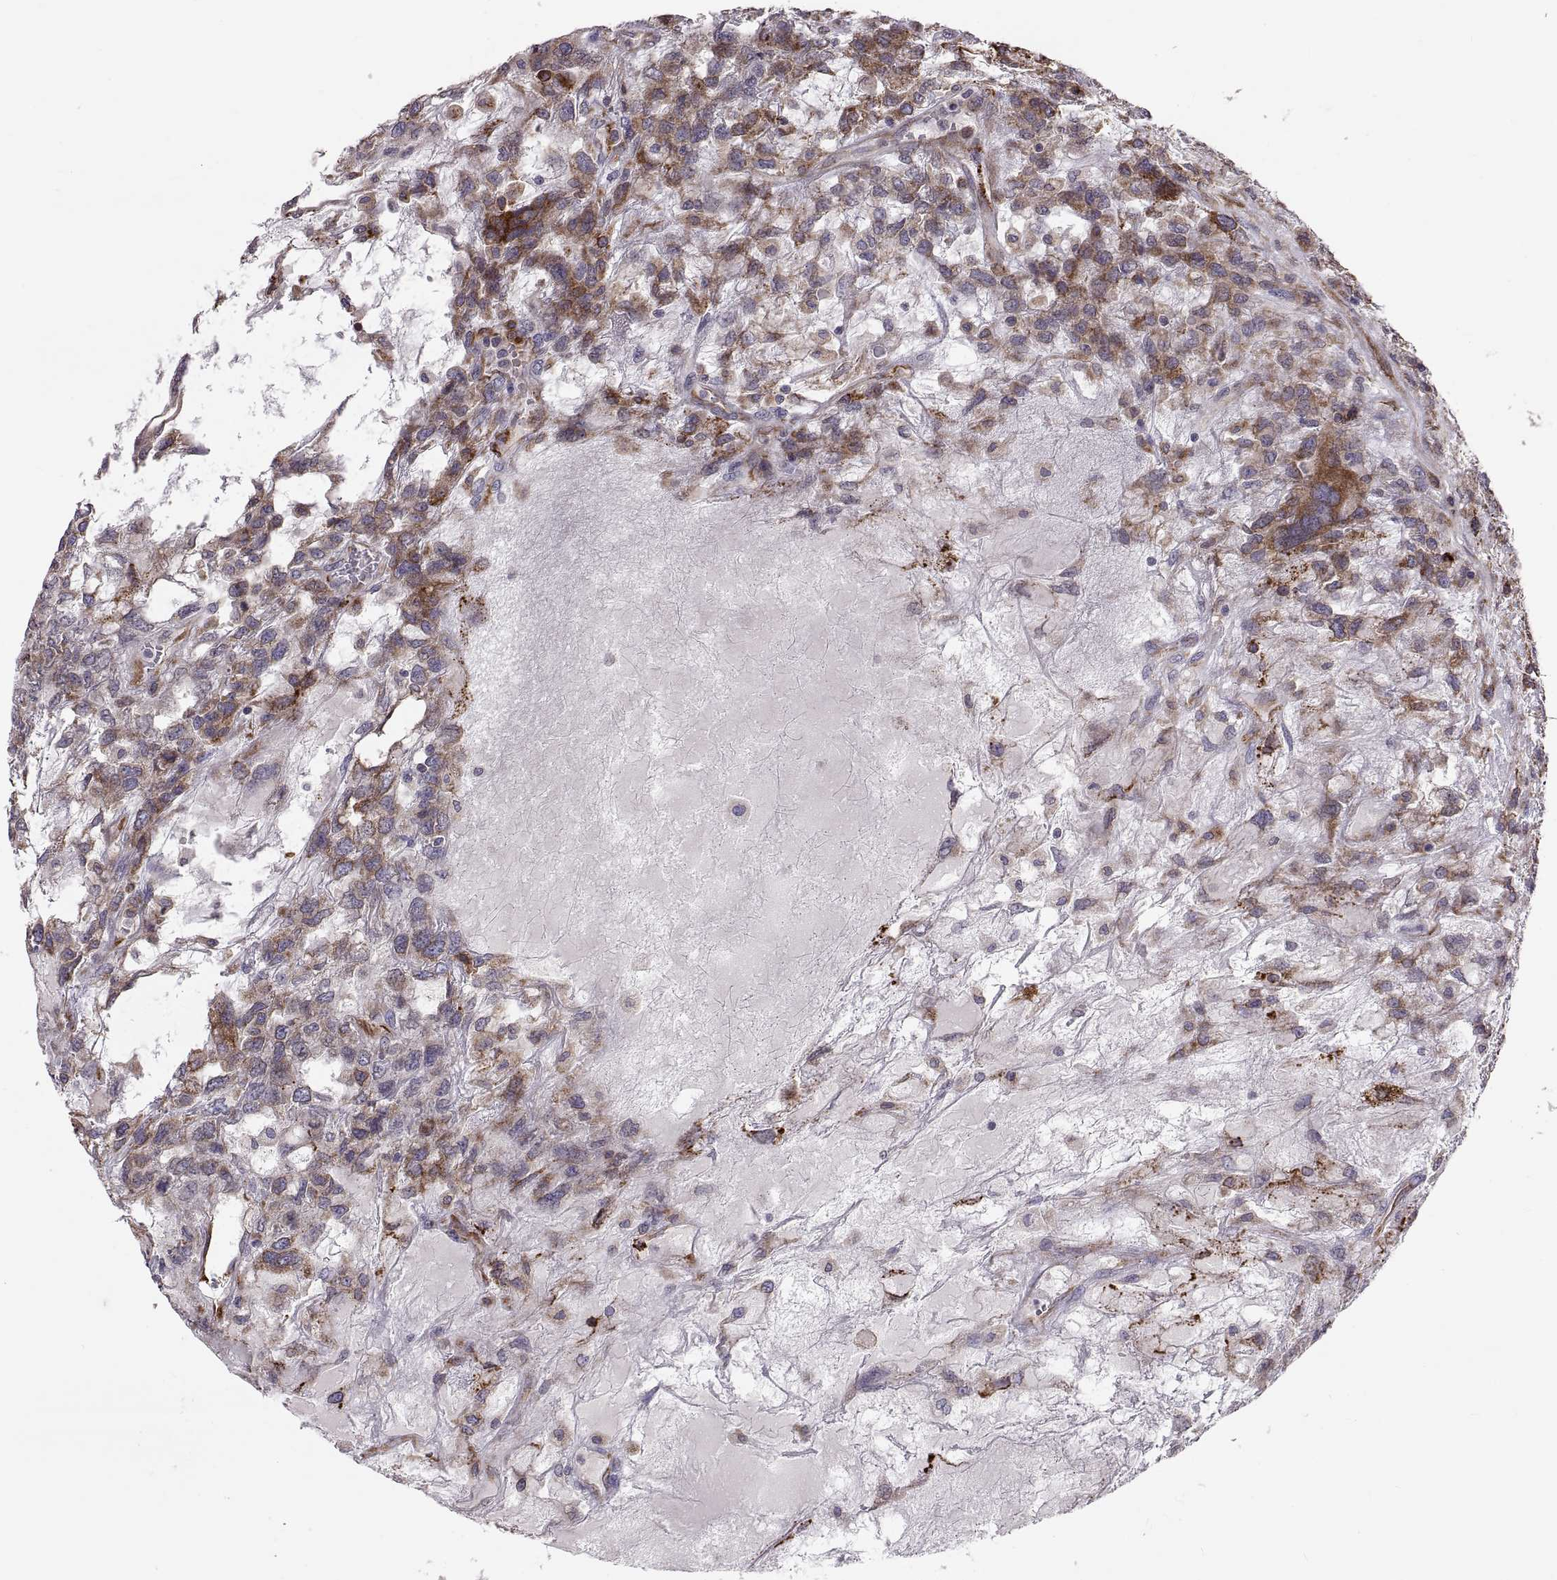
{"staining": {"intensity": "strong", "quantity": "25%-75%", "location": "cytoplasmic/membranous"}, "tissue": "testis cancer", "cell_type": "Tumor cells", "image_type": "cancer", "snomed": [{"axis": "morphology", "description": "Seminoma, NOS"}, {"axis": "topography", "description": "Testis"}], "caption": "Immunohistochemistry (IHC) photomicrograph of seminoma (testis) stained for a protein (brown), which exhibits high levels of strong cytoplasmic/membranous staining in about 25%-75% of tumor cells.", "gene": "PLEKHB2", "patient": {"sex": "male", "age": 52}}